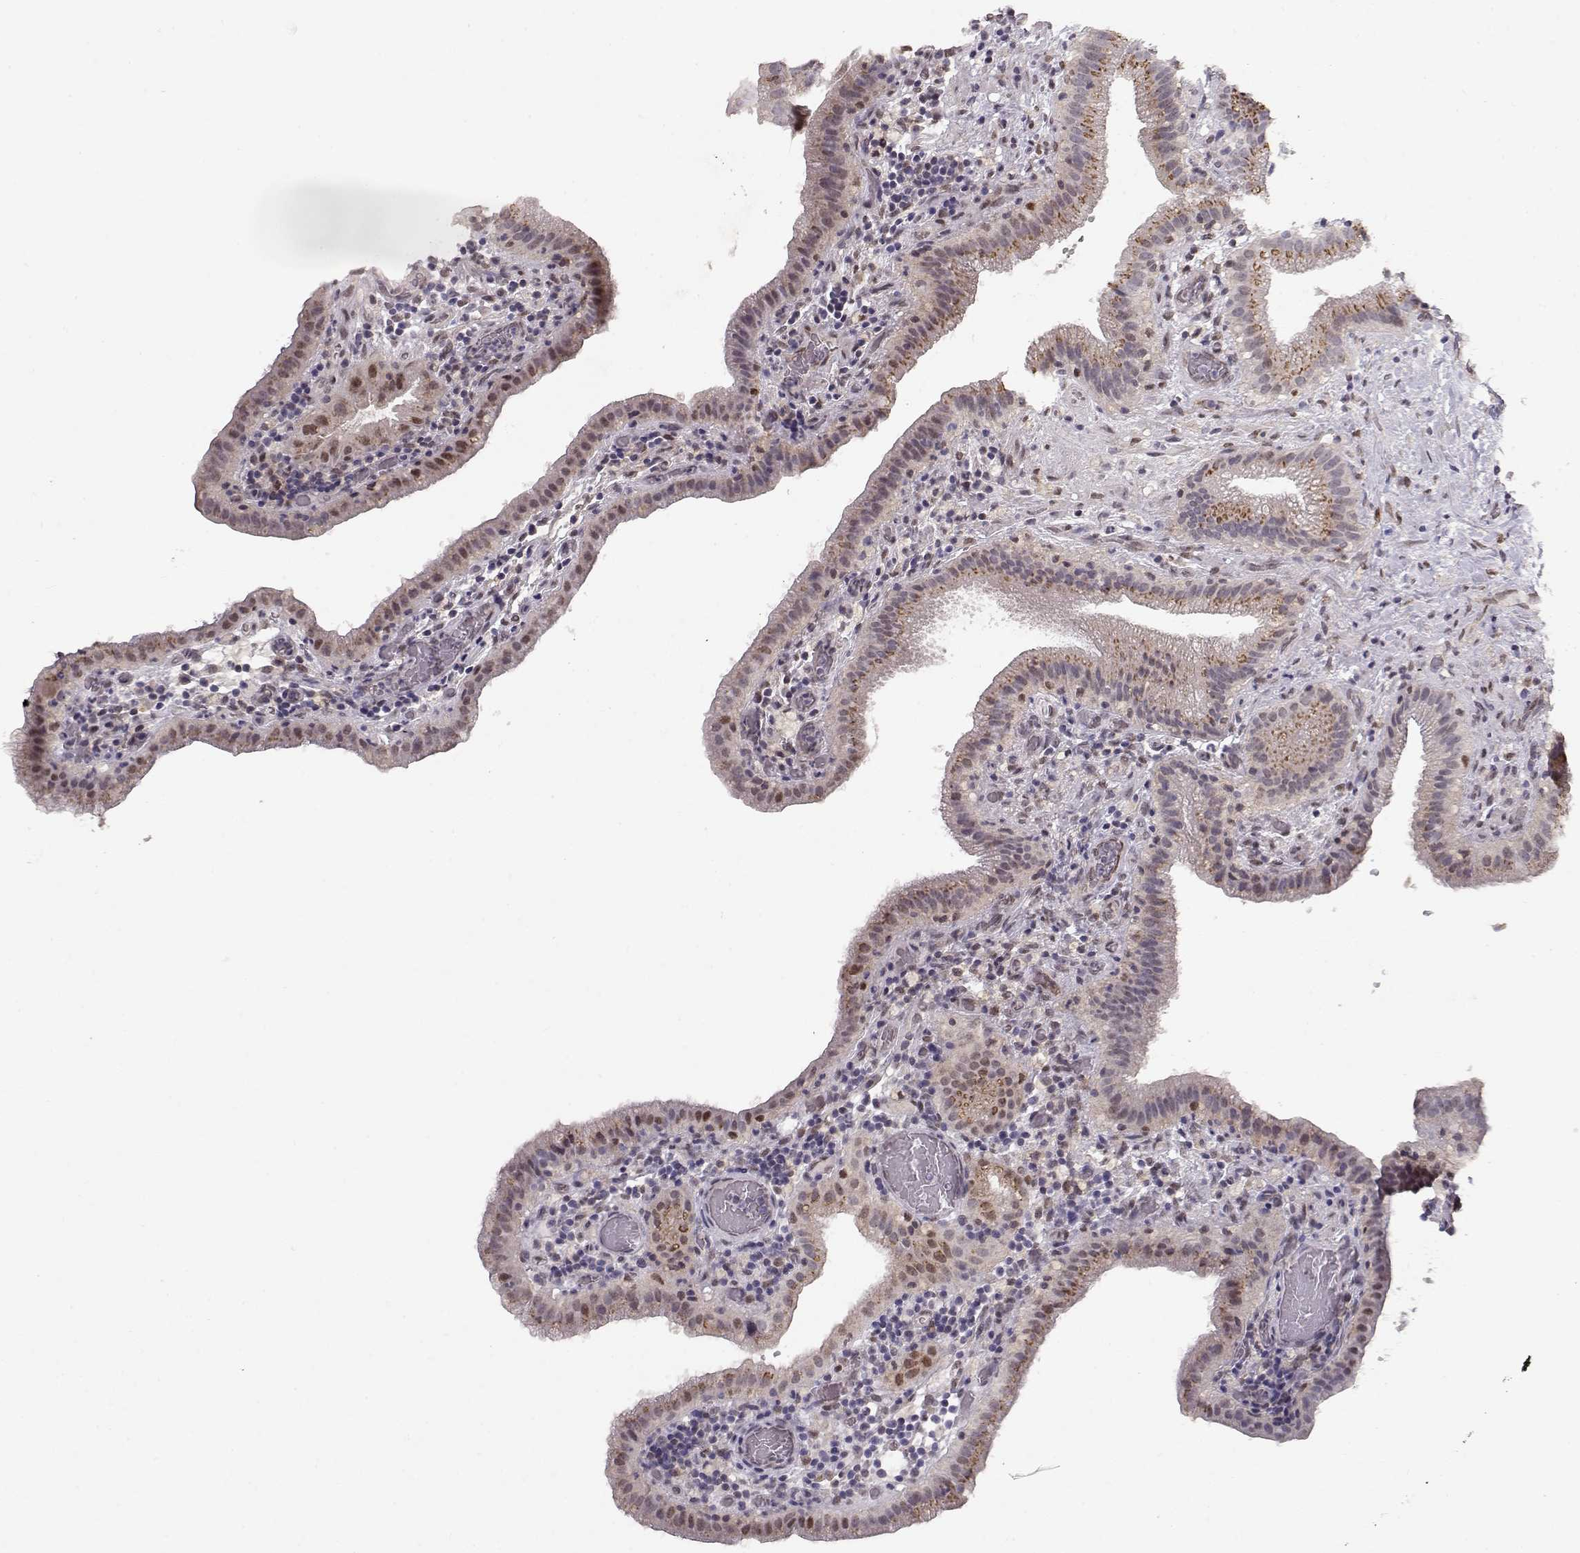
{"staining": {"intensity": "moderate", "quantity": "25%-75%", "location": "cytoplasmic/membranous,nuclear"}, "tissue": "gallbladder", "cell_type": "Glandular cells", "image_type": "normal", "snomed": [{"axis": "morphology", "description": "Normal tissue, NOS"}, {"axis": "topography", "description": "Gallbladder"}], "caption": "Benign gallbladder displays moderate cytoplasmic/membranous,nuclear positivity in about 25%-75% of glandular cells, visualized by immunohistochemistry. (DAB (3,3'-diaminobenzidine) IHC with brightfield microscopy, high magnification).", "gene": "CDK4", "patient": {"sex": "male", "age": 62}}